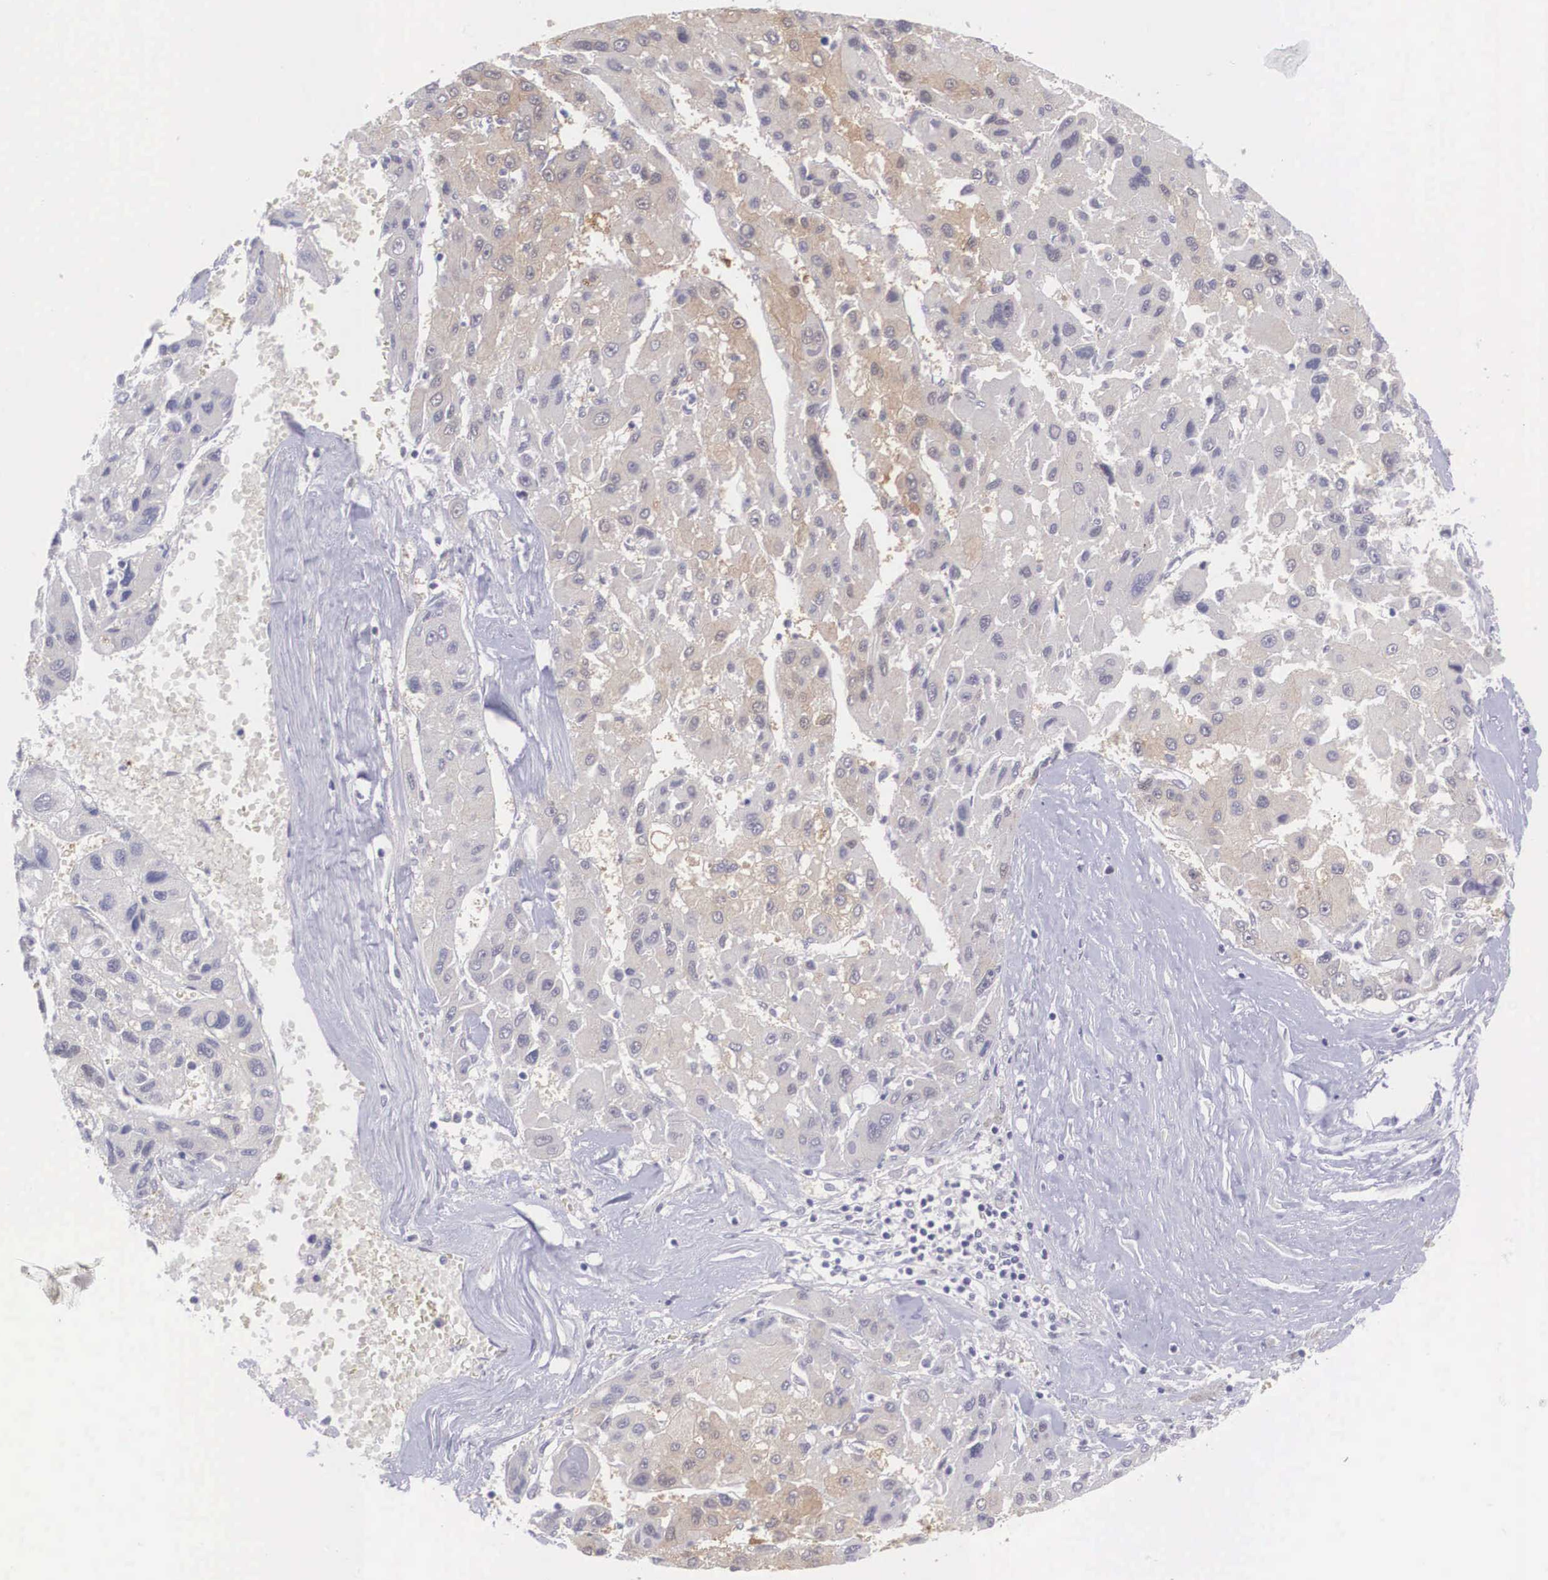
{"staining": {"intensity": "weak", "quantity": "25%-75%", "location": "cytoplasmic/membranous"}, "tissue": "liver cancer", "cell_type": "Tumor cells", "image_type": "cancer", "snomed": [{"axis": "morphology", "description": "Carcinoma, Hepatocellular, NOS"}, {"axis": "topography", "description": "Liver"}], "caption": "Immunohistochemistry (DAB) staining of liver cancer (hepatocellular carcinoma) displays weak cytoplasmic/membranous protein positivity in approximately 25%-75% of tumor cells.", "gene": "NINL", "patient": {"sex": "male", "age": 64}}